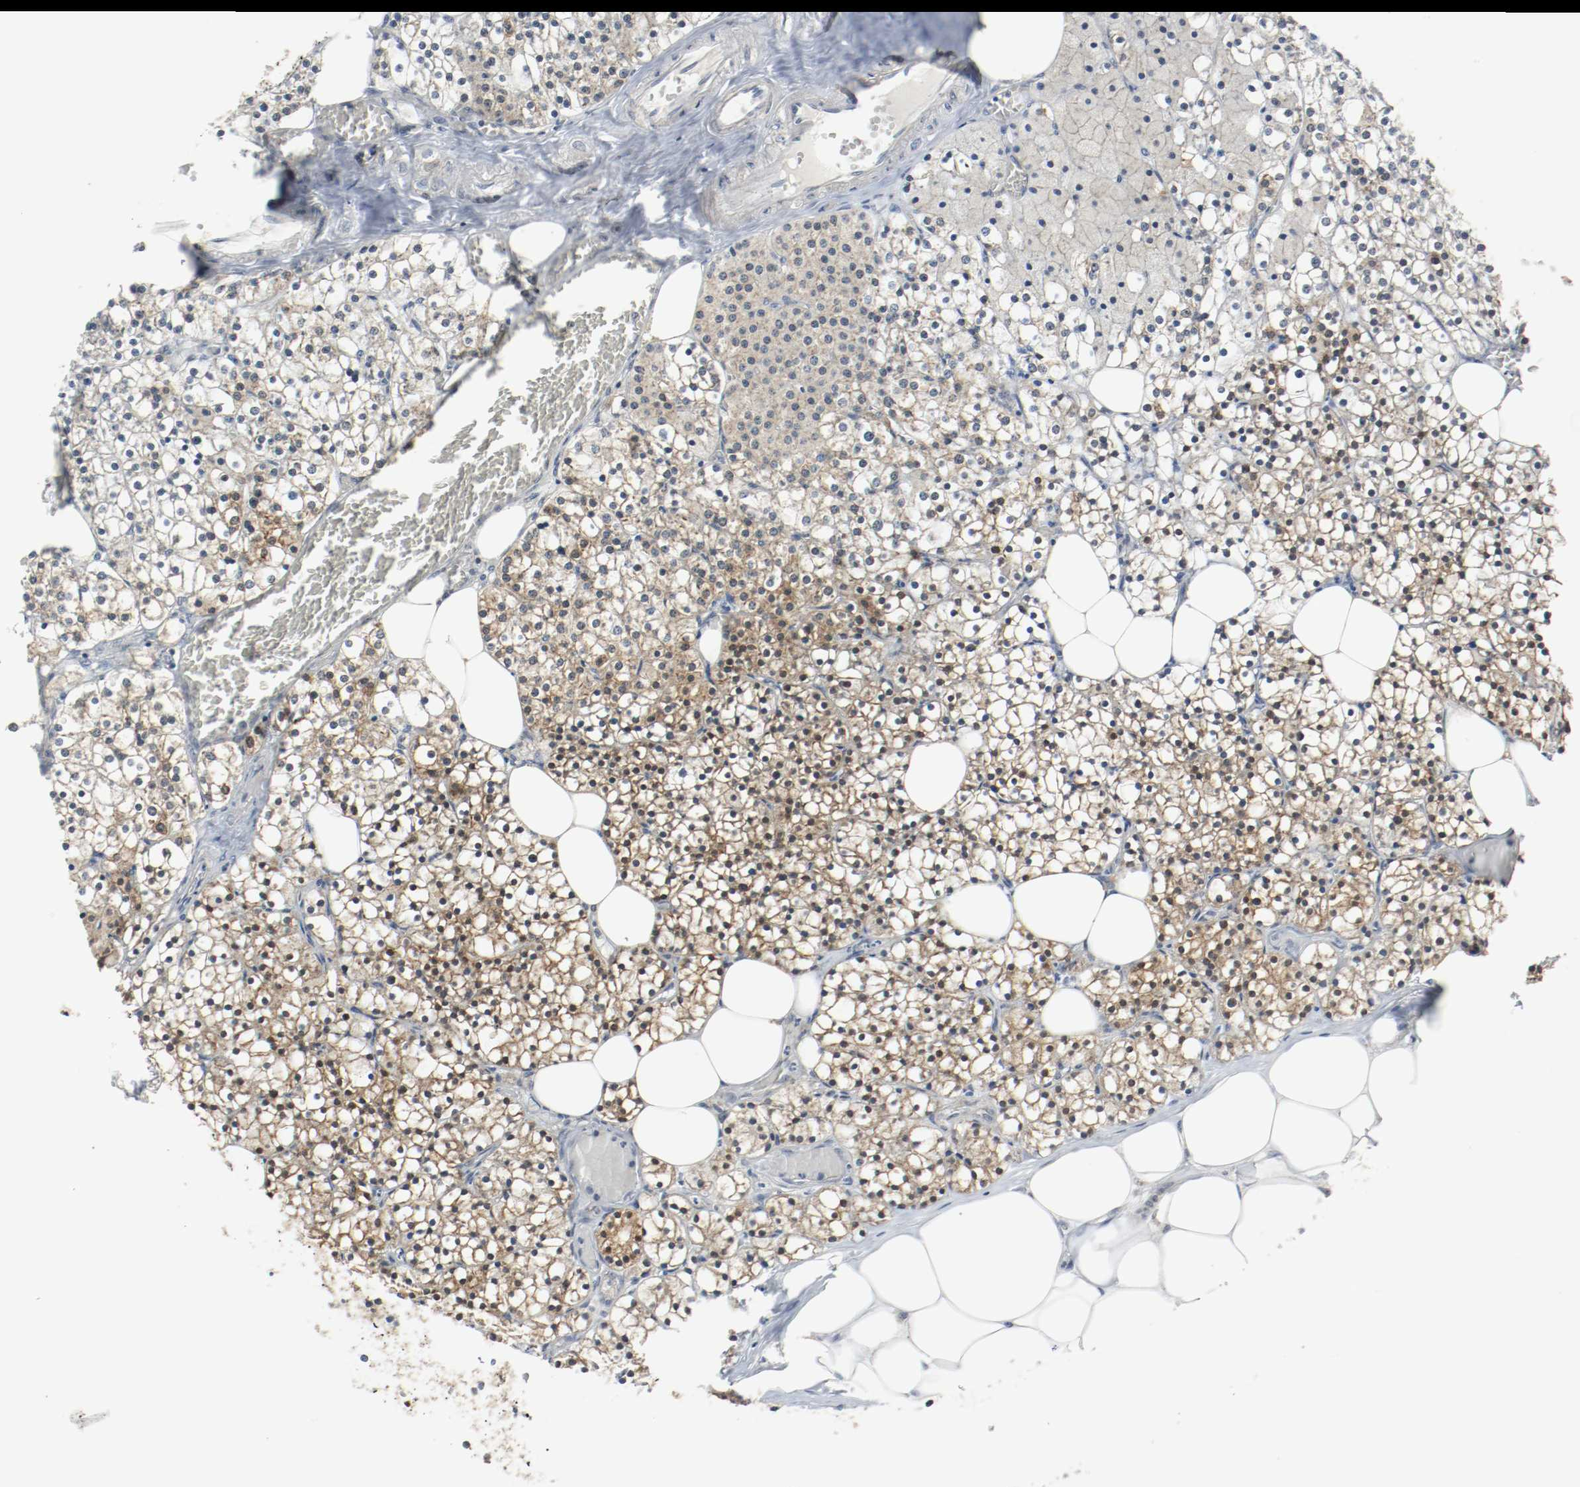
{"staining": {"intensity": "moderate", "quantity": ">75%", "location": "cytoplasmic/membranous,nuclear"}, "tissue": "parathyroid gland", "cell_type": "Glandular cells", "image_type": "normal", "snomed": [{"axis": "morphology", "description": "Normal tissue, NOS"}, {"axis": "topography", "description": "Parathyroid gland"}], "caption": "Immunohistochemistry (IHC) (DAB (3,3'-diaminobenzidine)) staining of unremarkable human parathyroid gland shows moderate cytoplasmic/membranous,nuclear protein staining in approximately >75% of glandular cells.", "gene": "PPME1", "patient": {"sex": "female", "age": 63}}